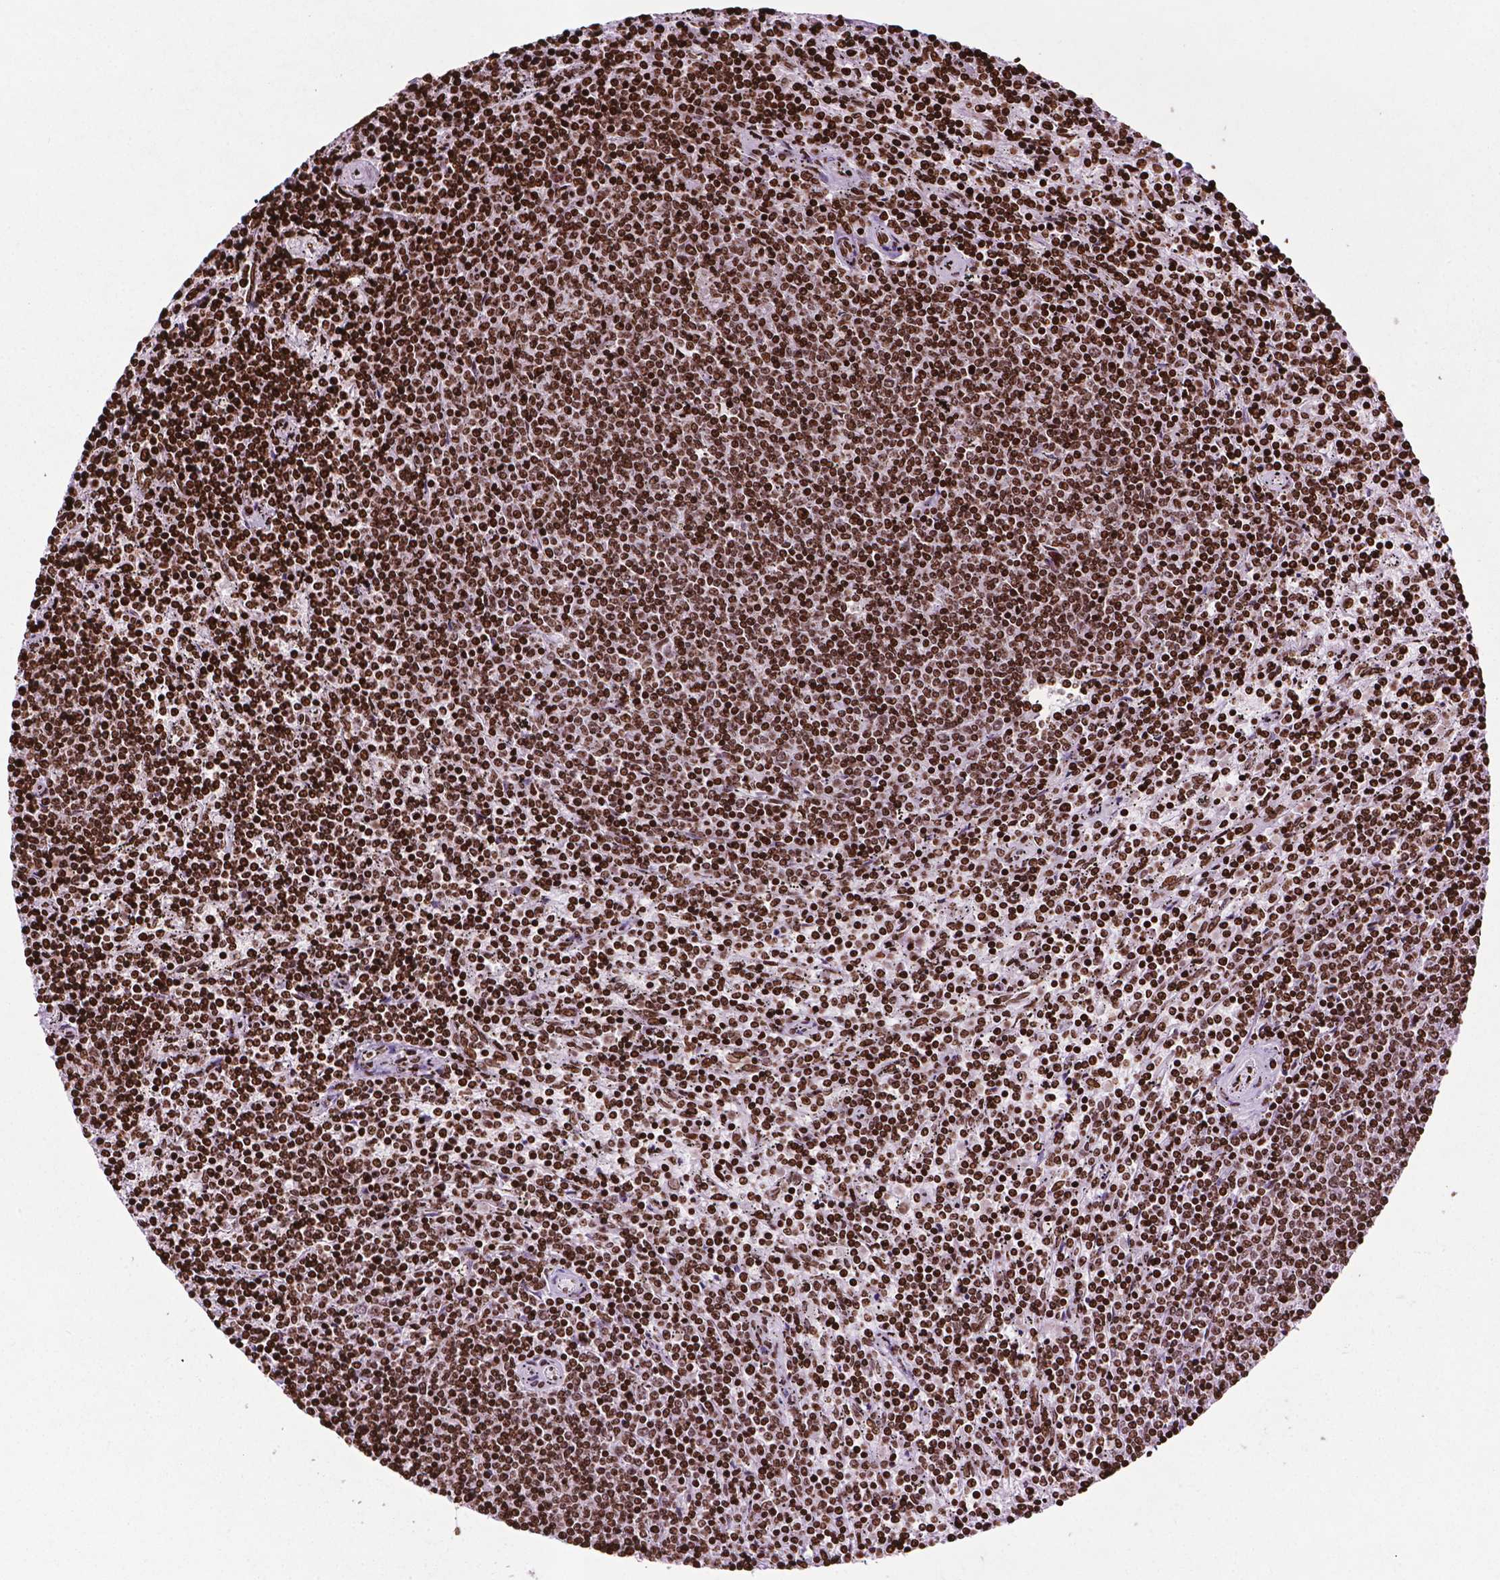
{"staining": {"intensity": "strong", "quantity": ">75%", "location": "nuclear"}, "tissue": "lymphoma", "cell_type": "Tumor cells", "image_type": "cancer", "snomed": [{"axis": "morphology", "description": "Malignant lymphoma, non-Hodgkin's type, Low grade"}, {"axis": "topography", "description": "Spleen"}], "caption": "Immunohistochemistry staining of lymphoma, which demonstrates high levels of strong nuclear staining in about >75% of tumor cells indicating strong nuclear protein expression. The staining was performed using DAB (3,3'-diaminobenzidine) (brown) for protein detection and nuclei were counterstained in hematoxylin (blue).", "gene": "TMEM250", "patient": {"sex": "female", "age": 50}}